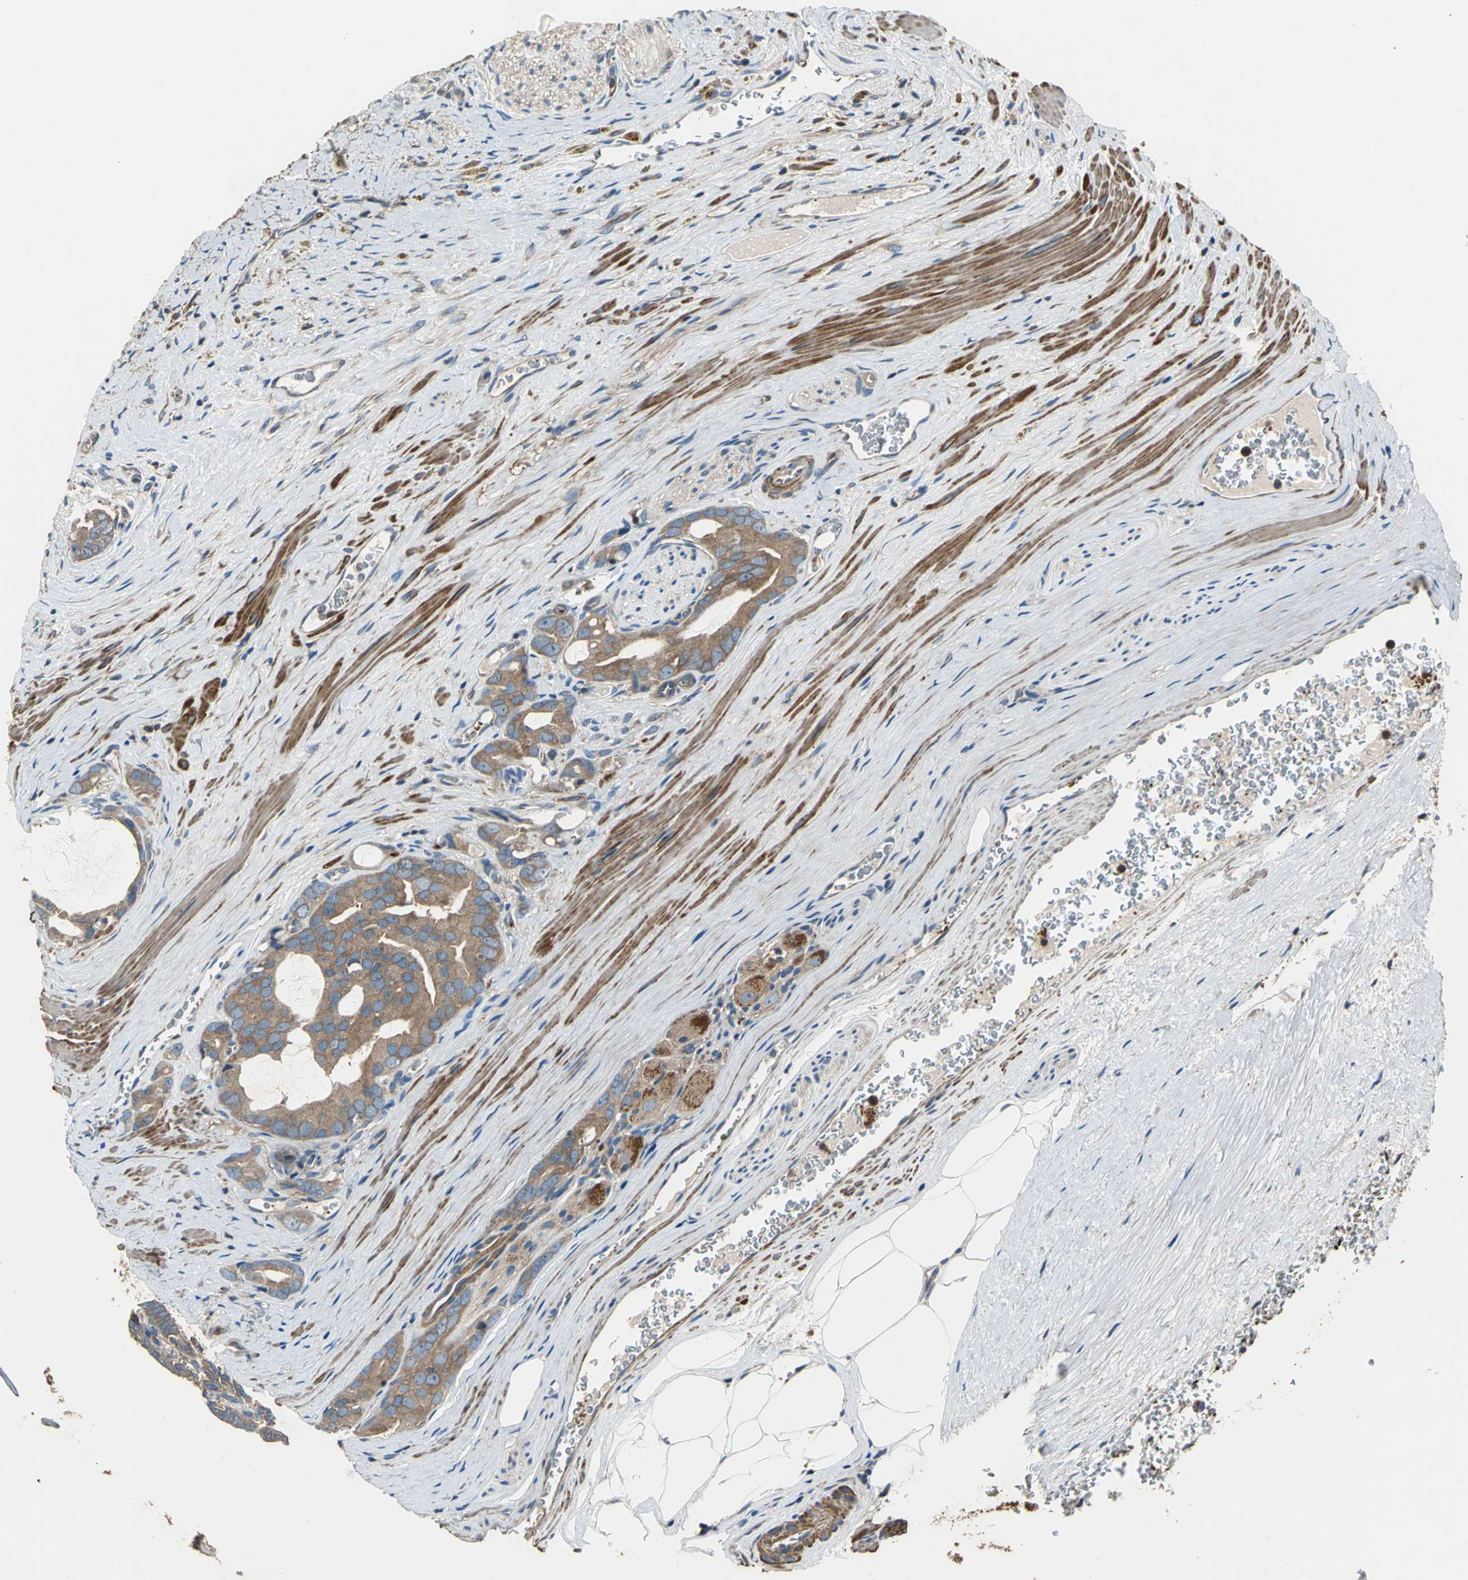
{"staining": {"intensity": "moderate", "quantity": ">75%", "location": "cytoplasmic/membranous"}, "tissue": "prostate cancer", "cell_type": "Tumor cells", "image_type": "cancer", "snomed": [{"axis": "morphology", "description": "Adenocarcinoma, Medium grade"}, {"axis": "topography", "description": "Prostate"}], "caption": "Moderate cytoplasmic/membranous protein staining is appreciated in about >75% of tumor cells in prostate cancer. (Stains: DAB in brown, nuclei in blue, Microscopy: brightfield microscopy at high magnification).", "gene": "PARVA", "patient": {"sex": "male", "age": 53}}